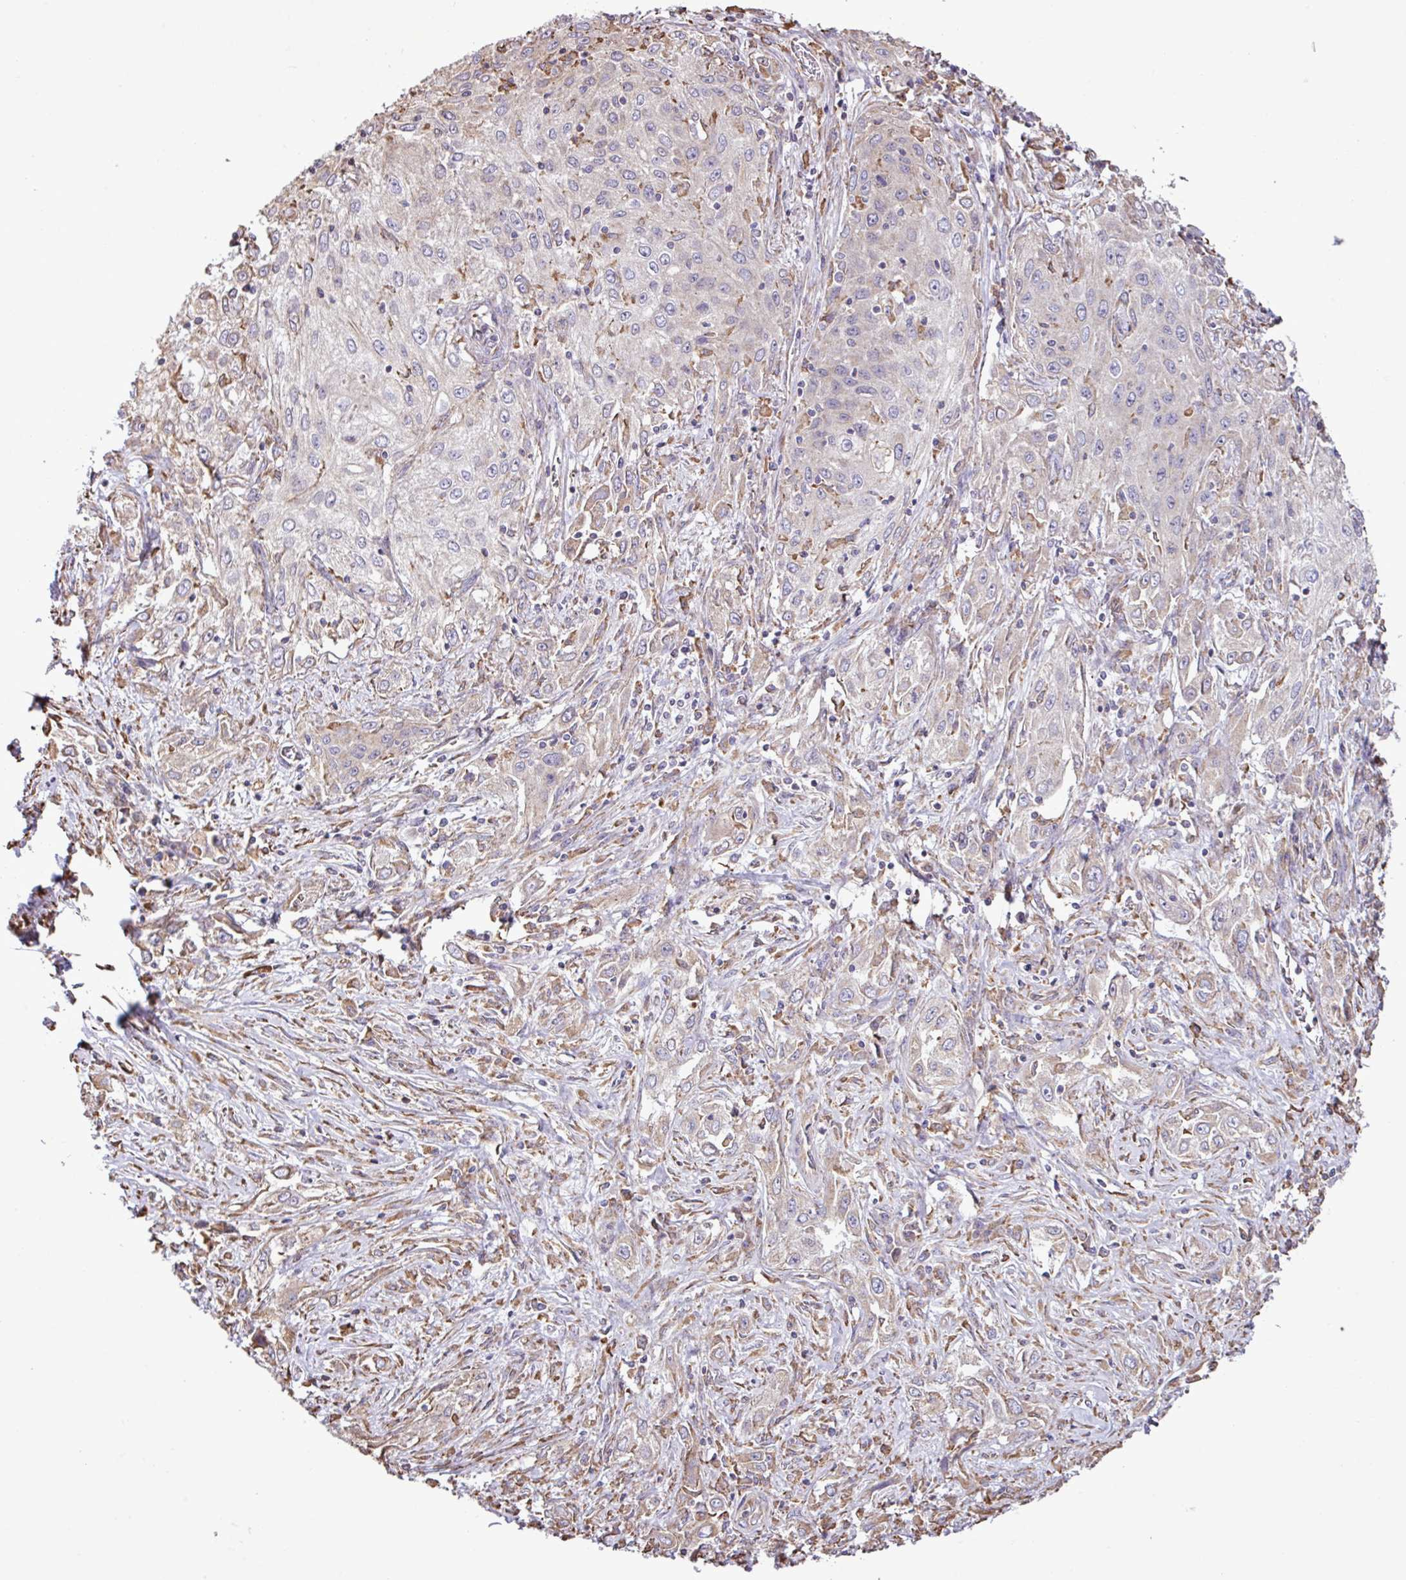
{"staining": {"intensity": "weak", "quantity": "<25%", "location": "cytoplasmic/membranous"}, "tissue": "lung cancer", "cell_type": "Tumor cells", "image_type": "cancer", "snomed": [{"axis": "morphology", "description": "Squamous cell carcinoma, NOS"}, {"axis": "topography", "description": "Lung"}], "caption": "This is an IHC histopathology image of human lung cancer. There is no staining in tumor cells.", "gene": "ZSCAN5A", "patient": {"sex": "female", "age": 69}}